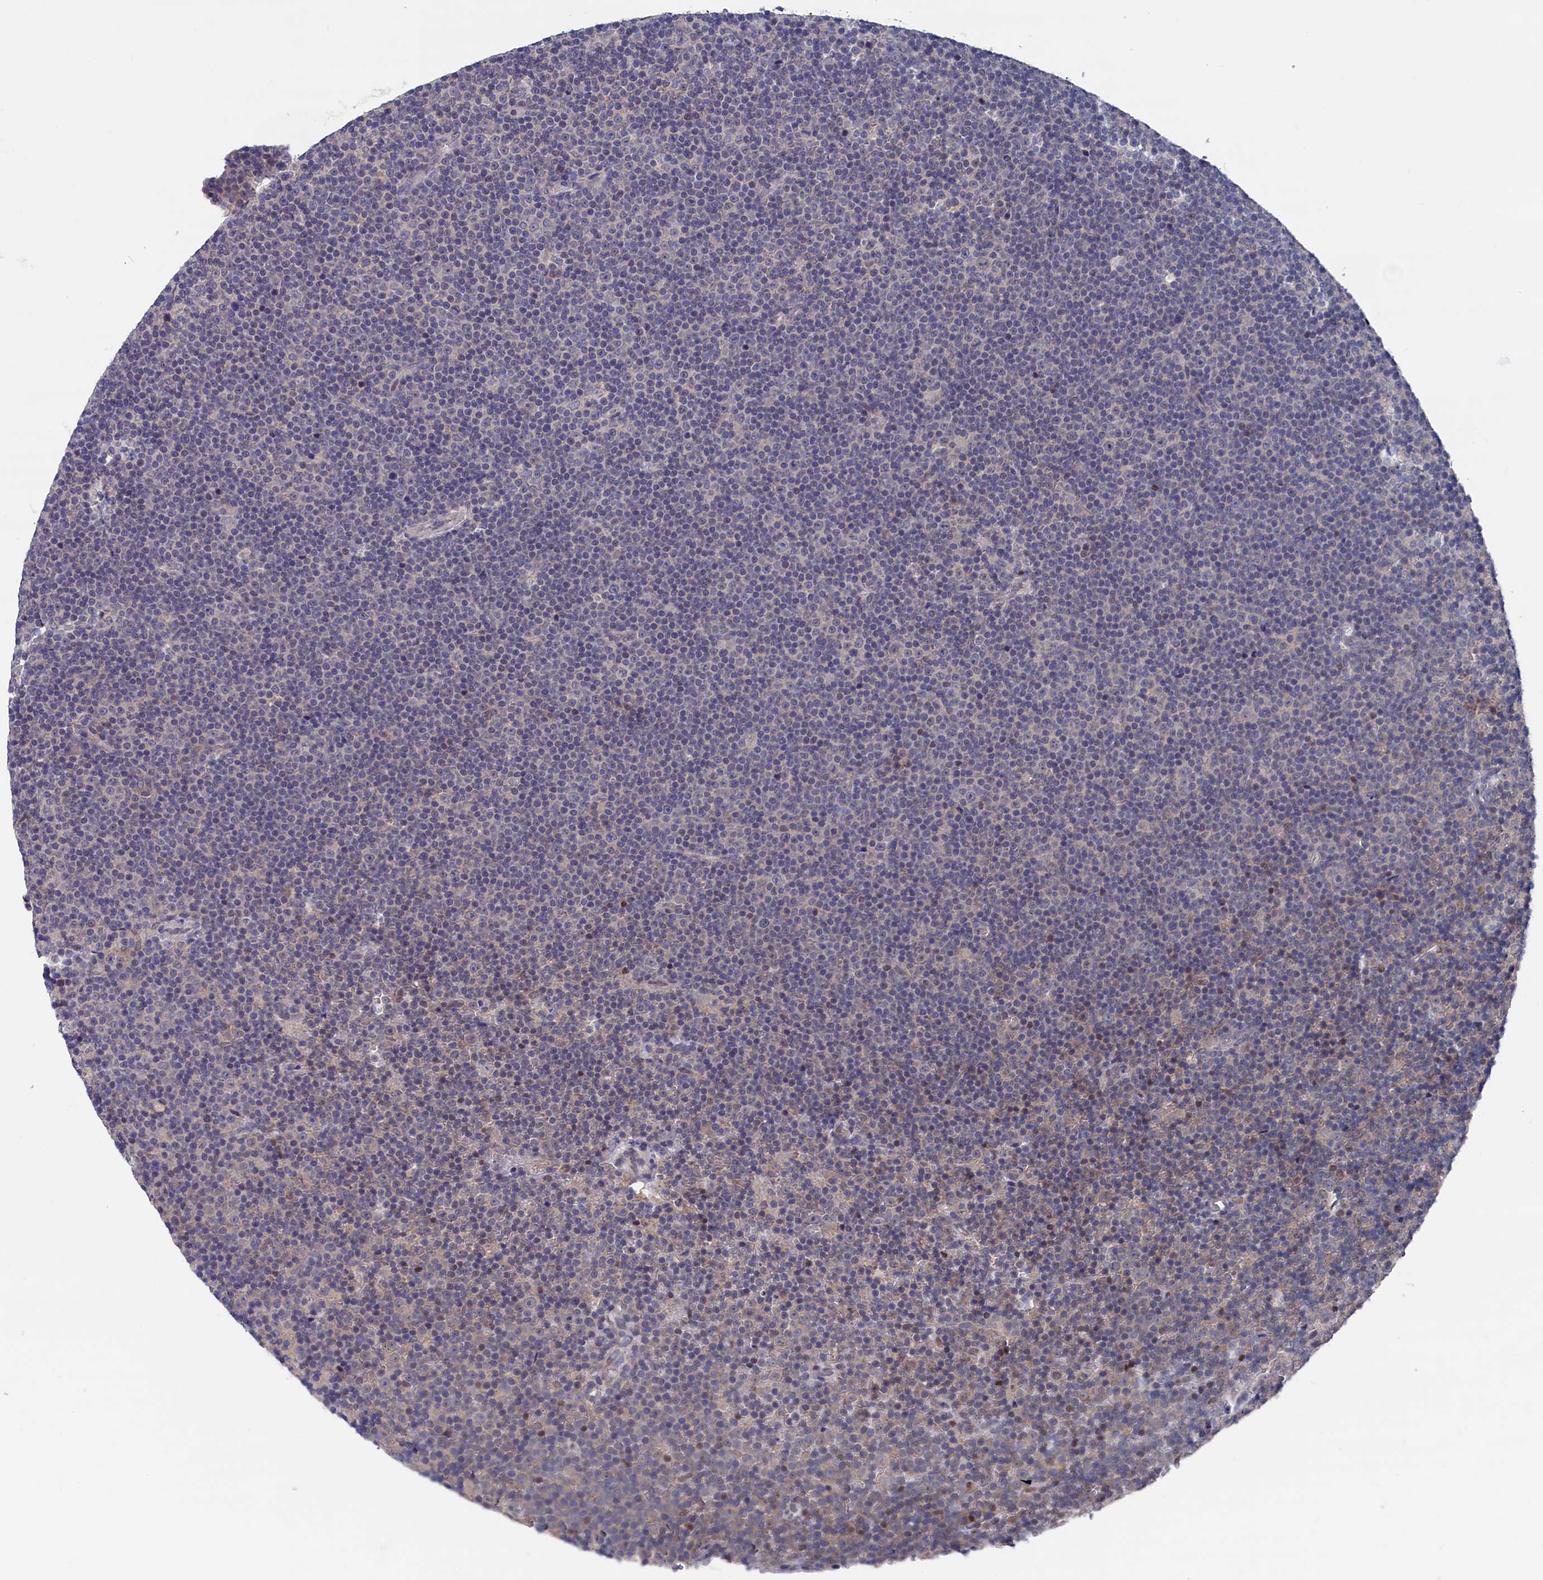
{"staining": {"intensity": "negative", "quantity": "none", "location": "none"}, "tissue": "lymphoma", "cell_type": "Tumor cells", "image_type": "cancer", "snomed": [{"axis": "morphology", "description": "Malignant lymphoma, non-Hodgkin's type, Low grade"}, {"axis": "topography", "description": "Lymph node"}], "caption": "DAB (3,3'-diaminobenzidine) immunohistochemical staining of human malignant lymphoma, non-Hodgkin's type (low-grade) reveals no significant expression in tumor cells.", "gene": "SPATA13", "patient": {"sex": "female", "age": 67}}